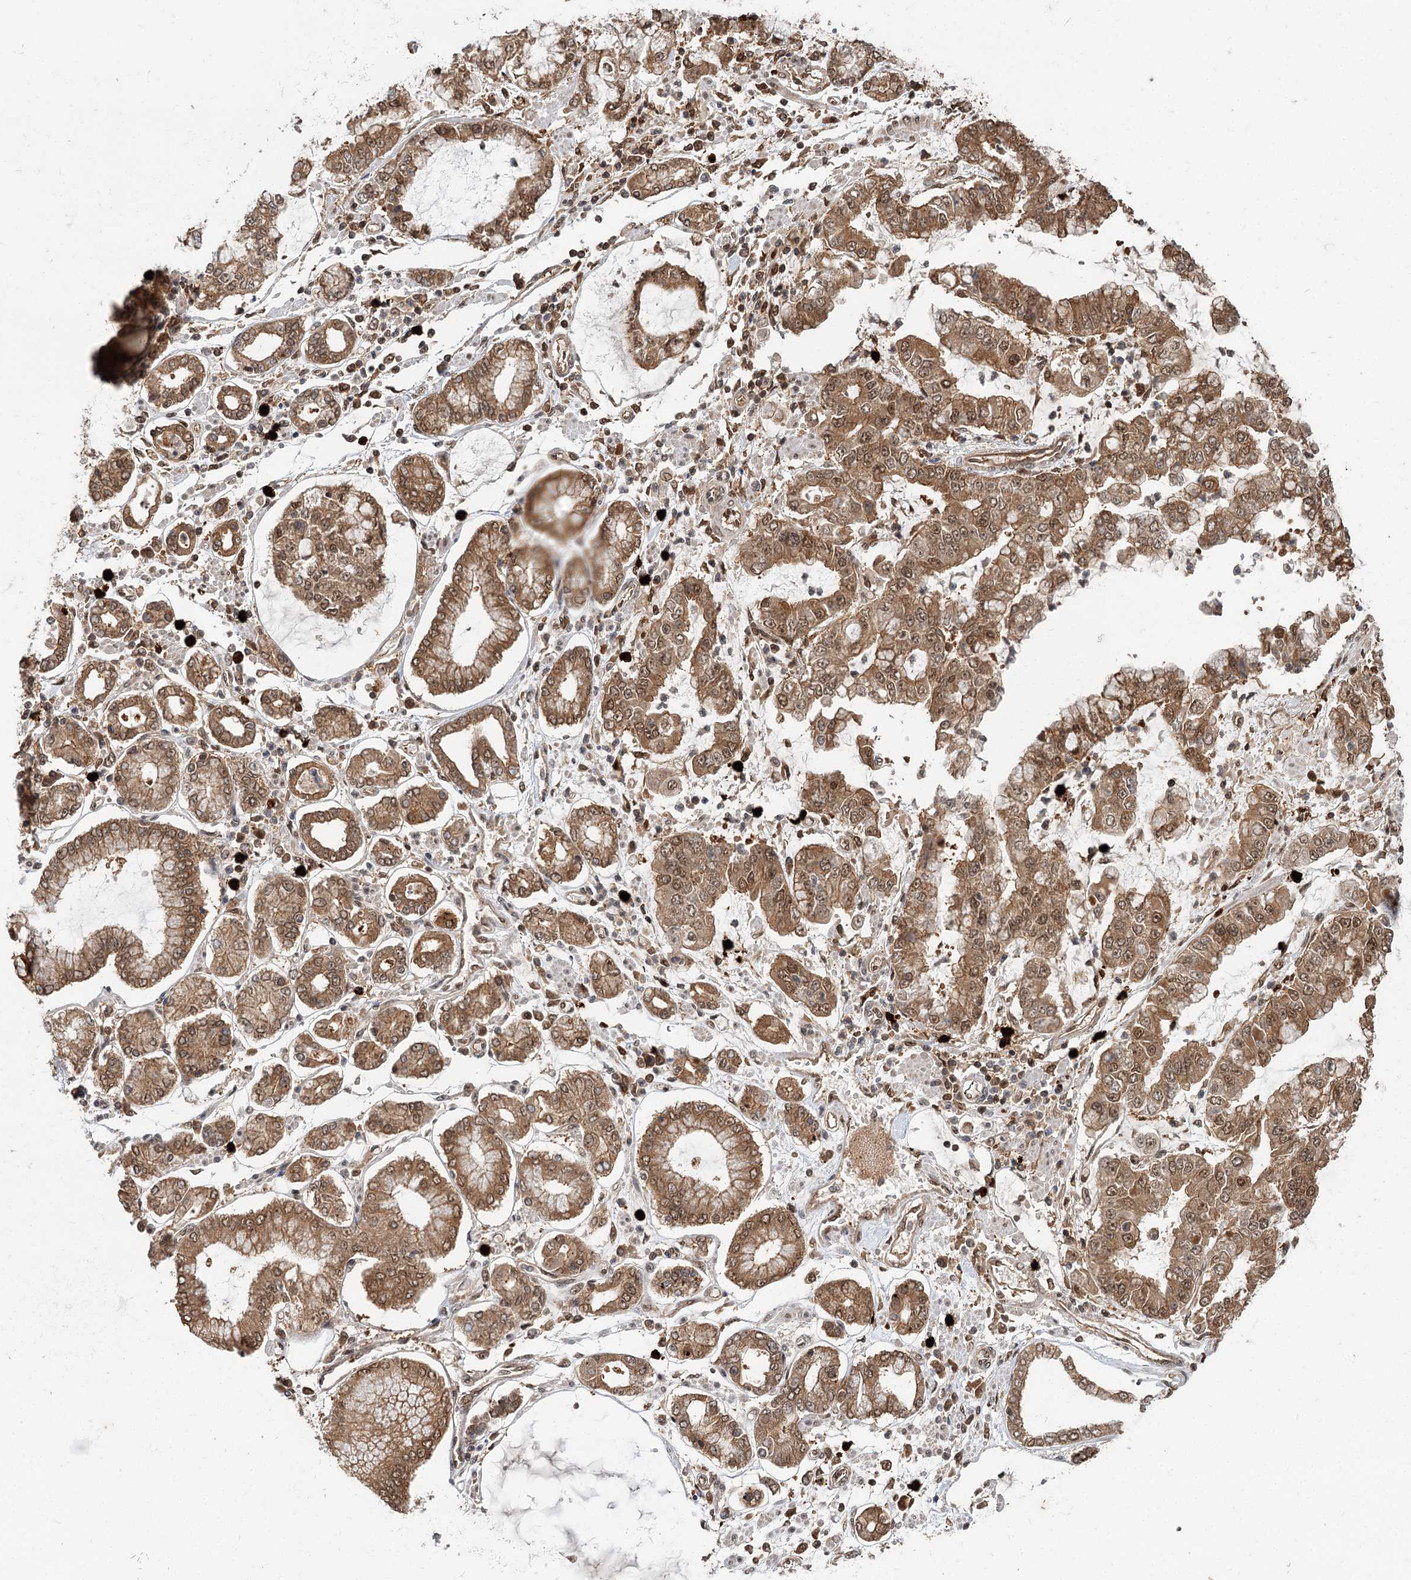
{"staining": {"intensity": "moderate", "quantity": ">75%", "location": "cytoplasmic/membranous,nuclear"}, "tissue": "stomach cancer", "cell_type": "Tumor cells", "image_type": "cancer", "snomed": [{"axis": "morphology", "description": "Adenocarcinoma, NOS"}, {"axis": "topography", "description": "Stomach"}], "caption": "A medium amount of moderate cytoplasmic/membranous and nuclear staining is present in approximately >75% of tumor cells in adenocarcinoma (stomach) tissue. (brown staining indicates protein expression, while blue staining denotes nuclei).", "gene": "N6AMT1", "patient": {"sex": "male", "age": 76}}